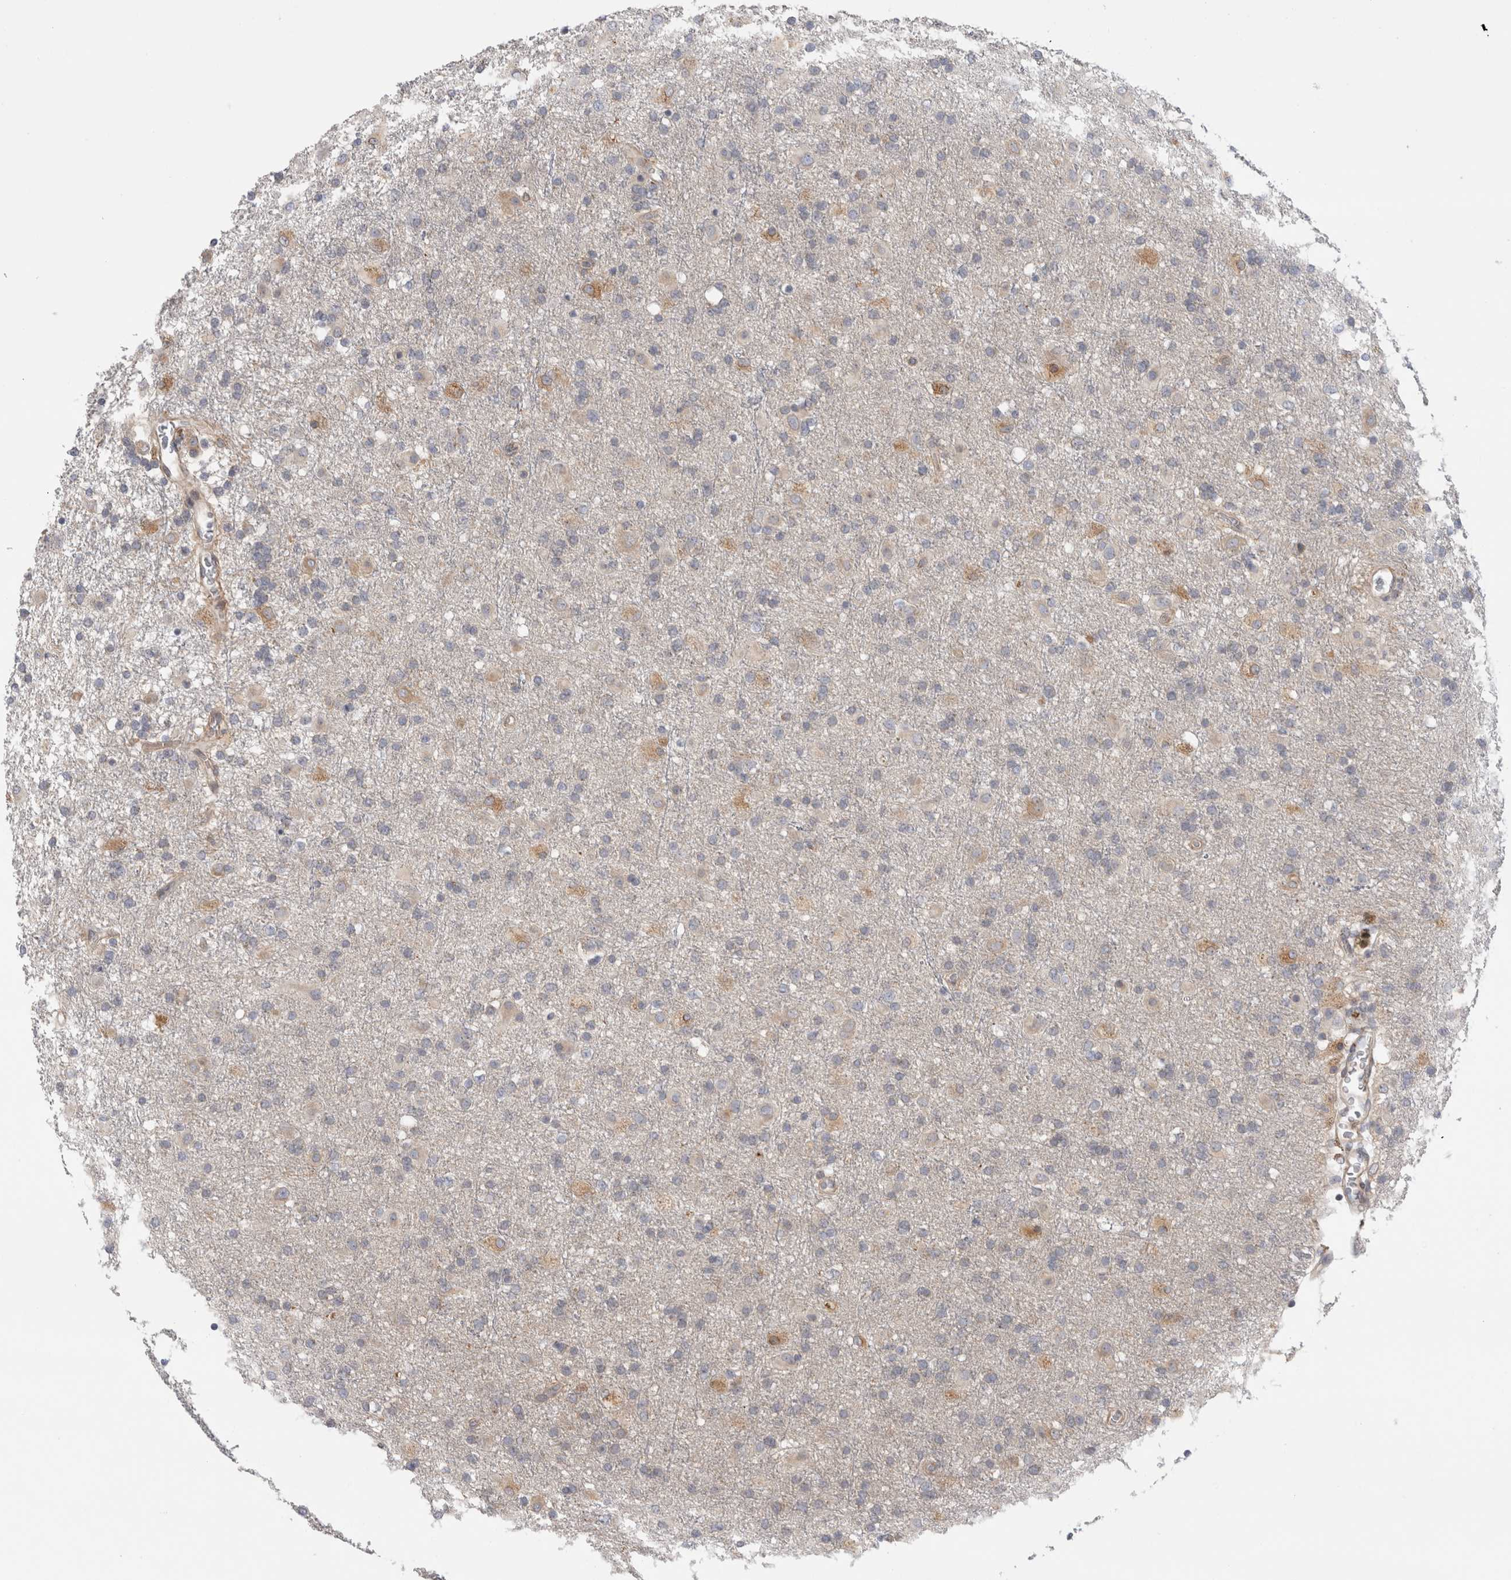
{"staining": {"intensity": "moderate", "quantity": "<25%", "location": "cytoplasmic/membranous"}, "tissue": "glioma", "cell_type": "Tumor cells", "image_type": "cancer", "snomed": [{"axis": "morphology", "description": "Glioma, malignant, Low grade"}, {"axis": "topography", "description": "Brain"}], "caption": "An image of human malignant low-grade glioma stained for a protein displays moderate cytoplasmic/membranous brown staining in tumor cells.", "gene": "SYTL5", "patient": {"sex": "male", "age": 65}}